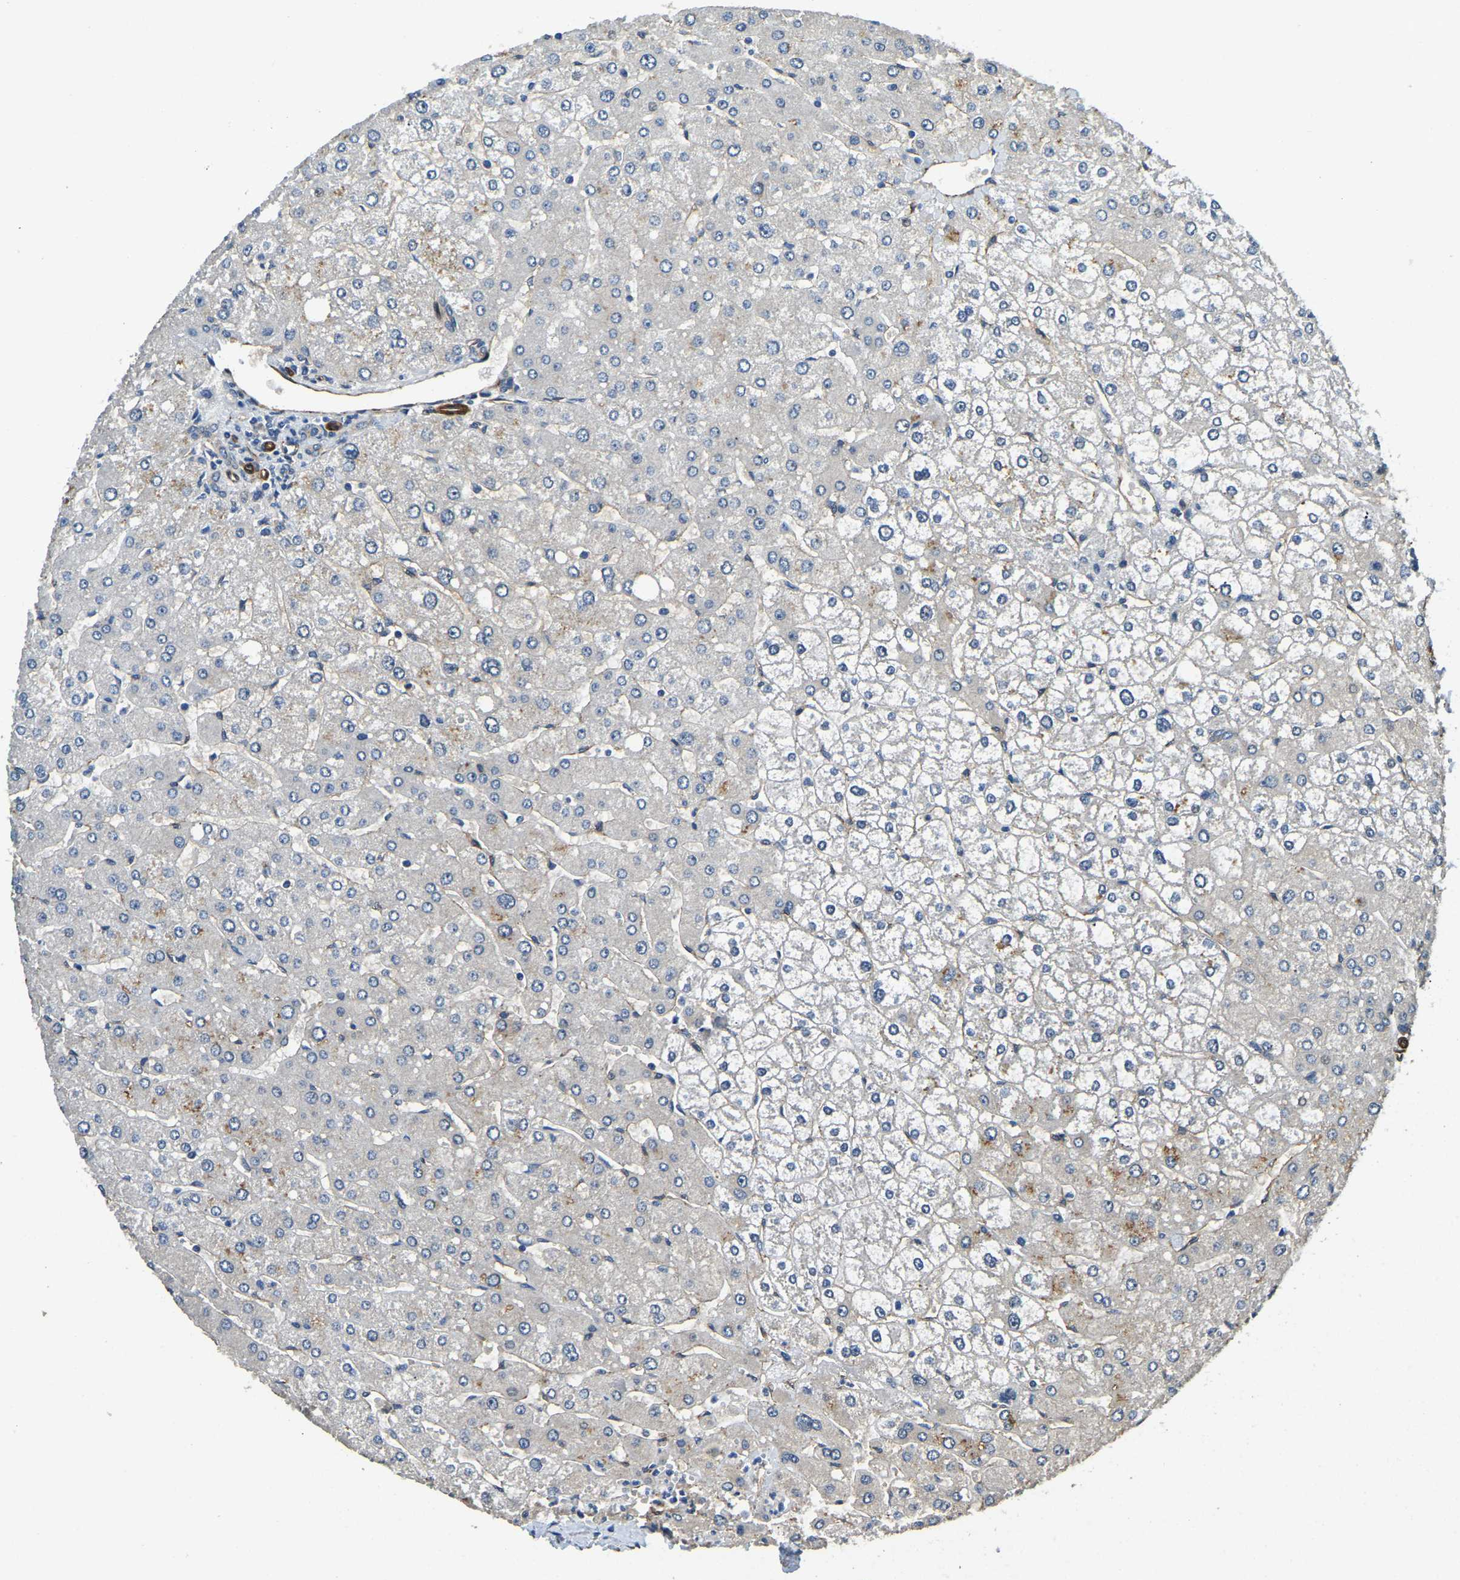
{"staining": {"intensity": "negative", "quantity": "none", "location": "none"}, "tissue": "liver", "cell_type": "Cholangiocytes", "image_type": "normal", "snomed": [{"axis": "morphology", "description": "Normal tissue, NOS"}, {"axis": "topography", "description": "Liver"}], "caption": "IHC histopathology image of benign liver: human liver stained with DAB (3,3'-diaminobenzidine) exhibits no significant protein expression in cholangiocytes. The staining is performed using DAB (3,3'-diaminobenzidine) brown chromogen with nuclei counter-stained in using hematoxylin.", "gene": "RNF39", "patient": {"sex": "male", "age": 55}}